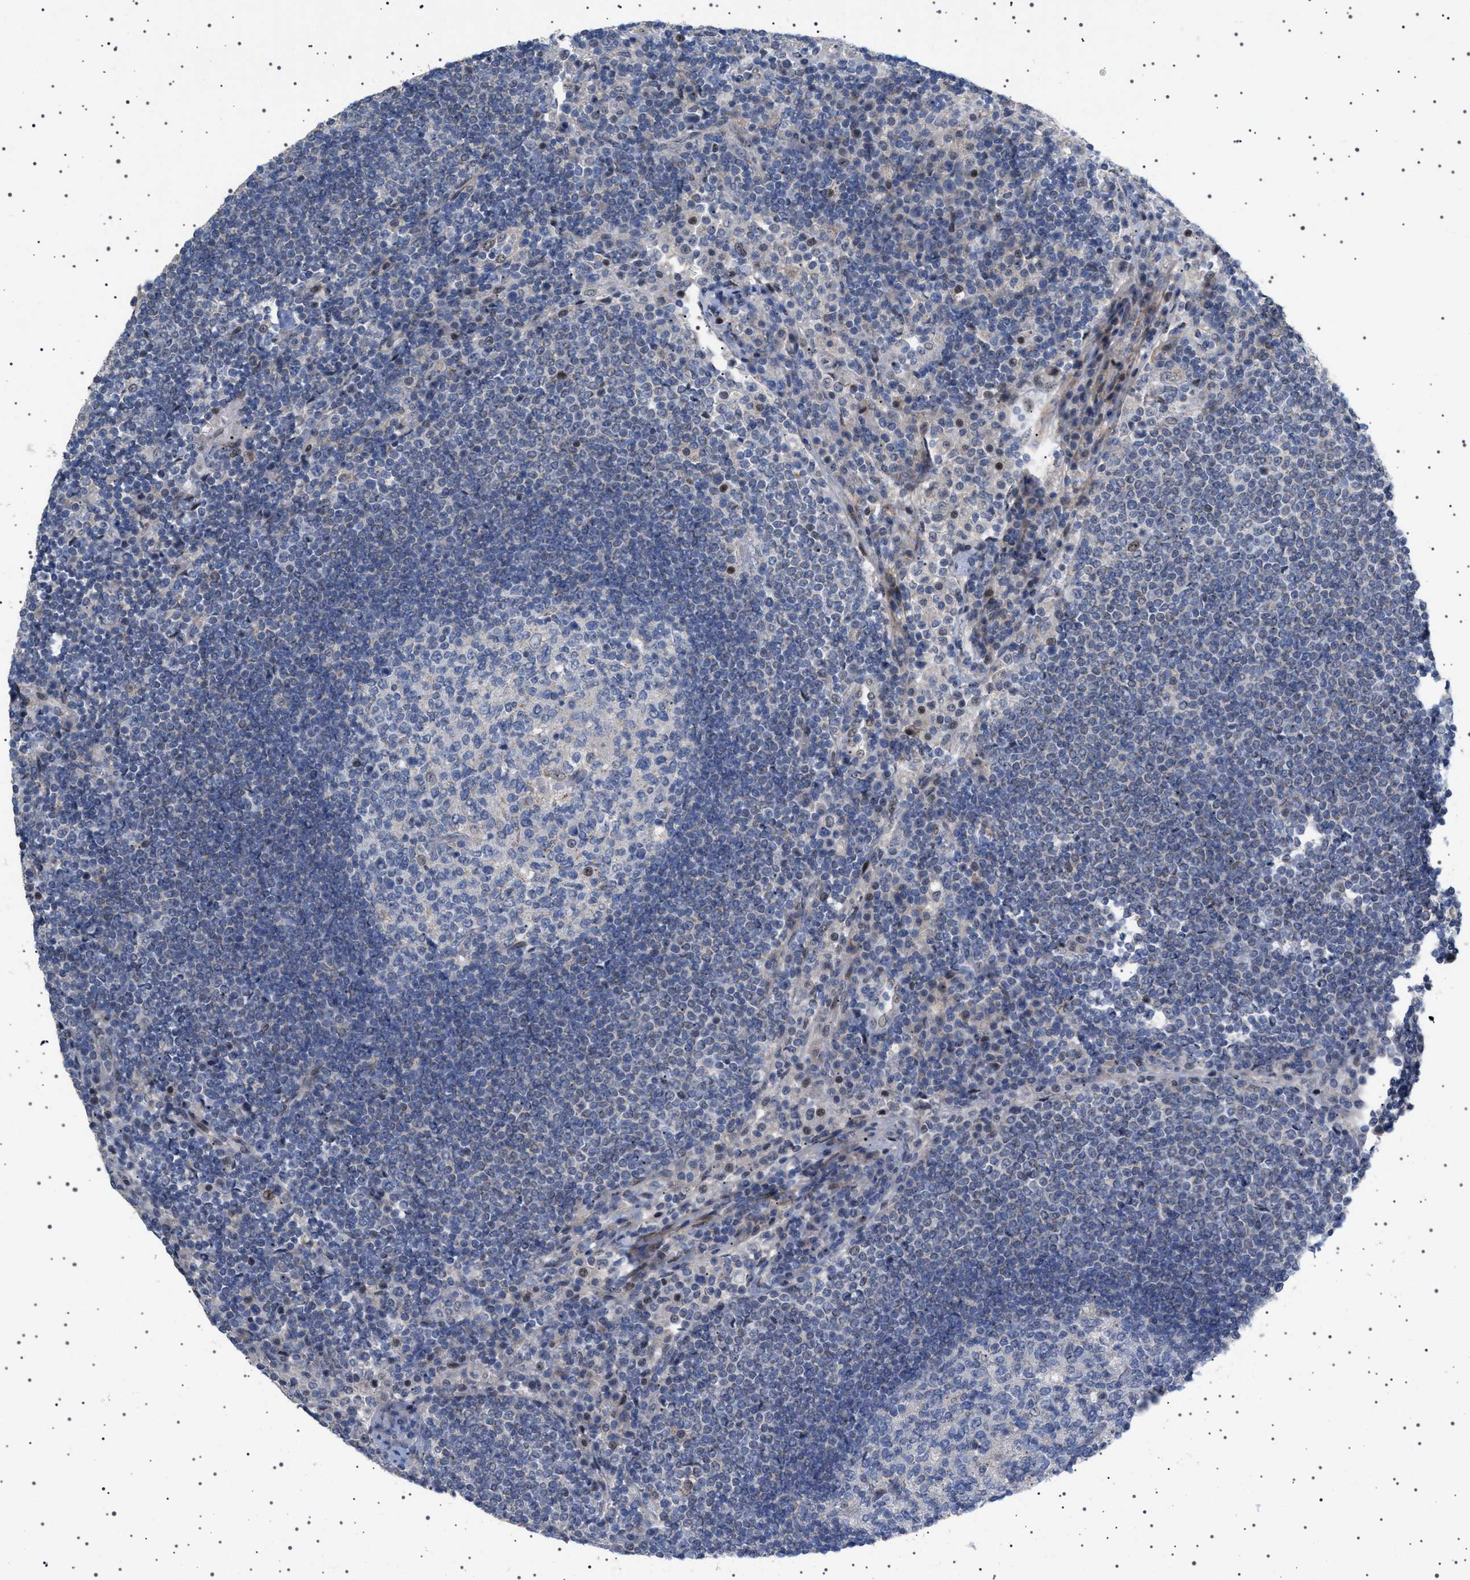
{"staining": {"intensity": "negative", "quantity": "none", "location": "none"}, "tissue": "lymph node", "cell_type": "Germinal center cells", "image_type": "normal", "snomed": [{"axis": "morphology", "description": "Normal tissue, NOS"}, {"axis": "topography", "description": "Lymph node"}], "caption": "DAB (3,3'-diaminobenzidine) immunohistochemical staining of benign human lymph node displays no significant positivity in germinal center cells. (Immunohistochemistry, brightfield microscopy, high magnification).", "gene": "HTR1A", "patient": {"sex": "female", "age": 53}}